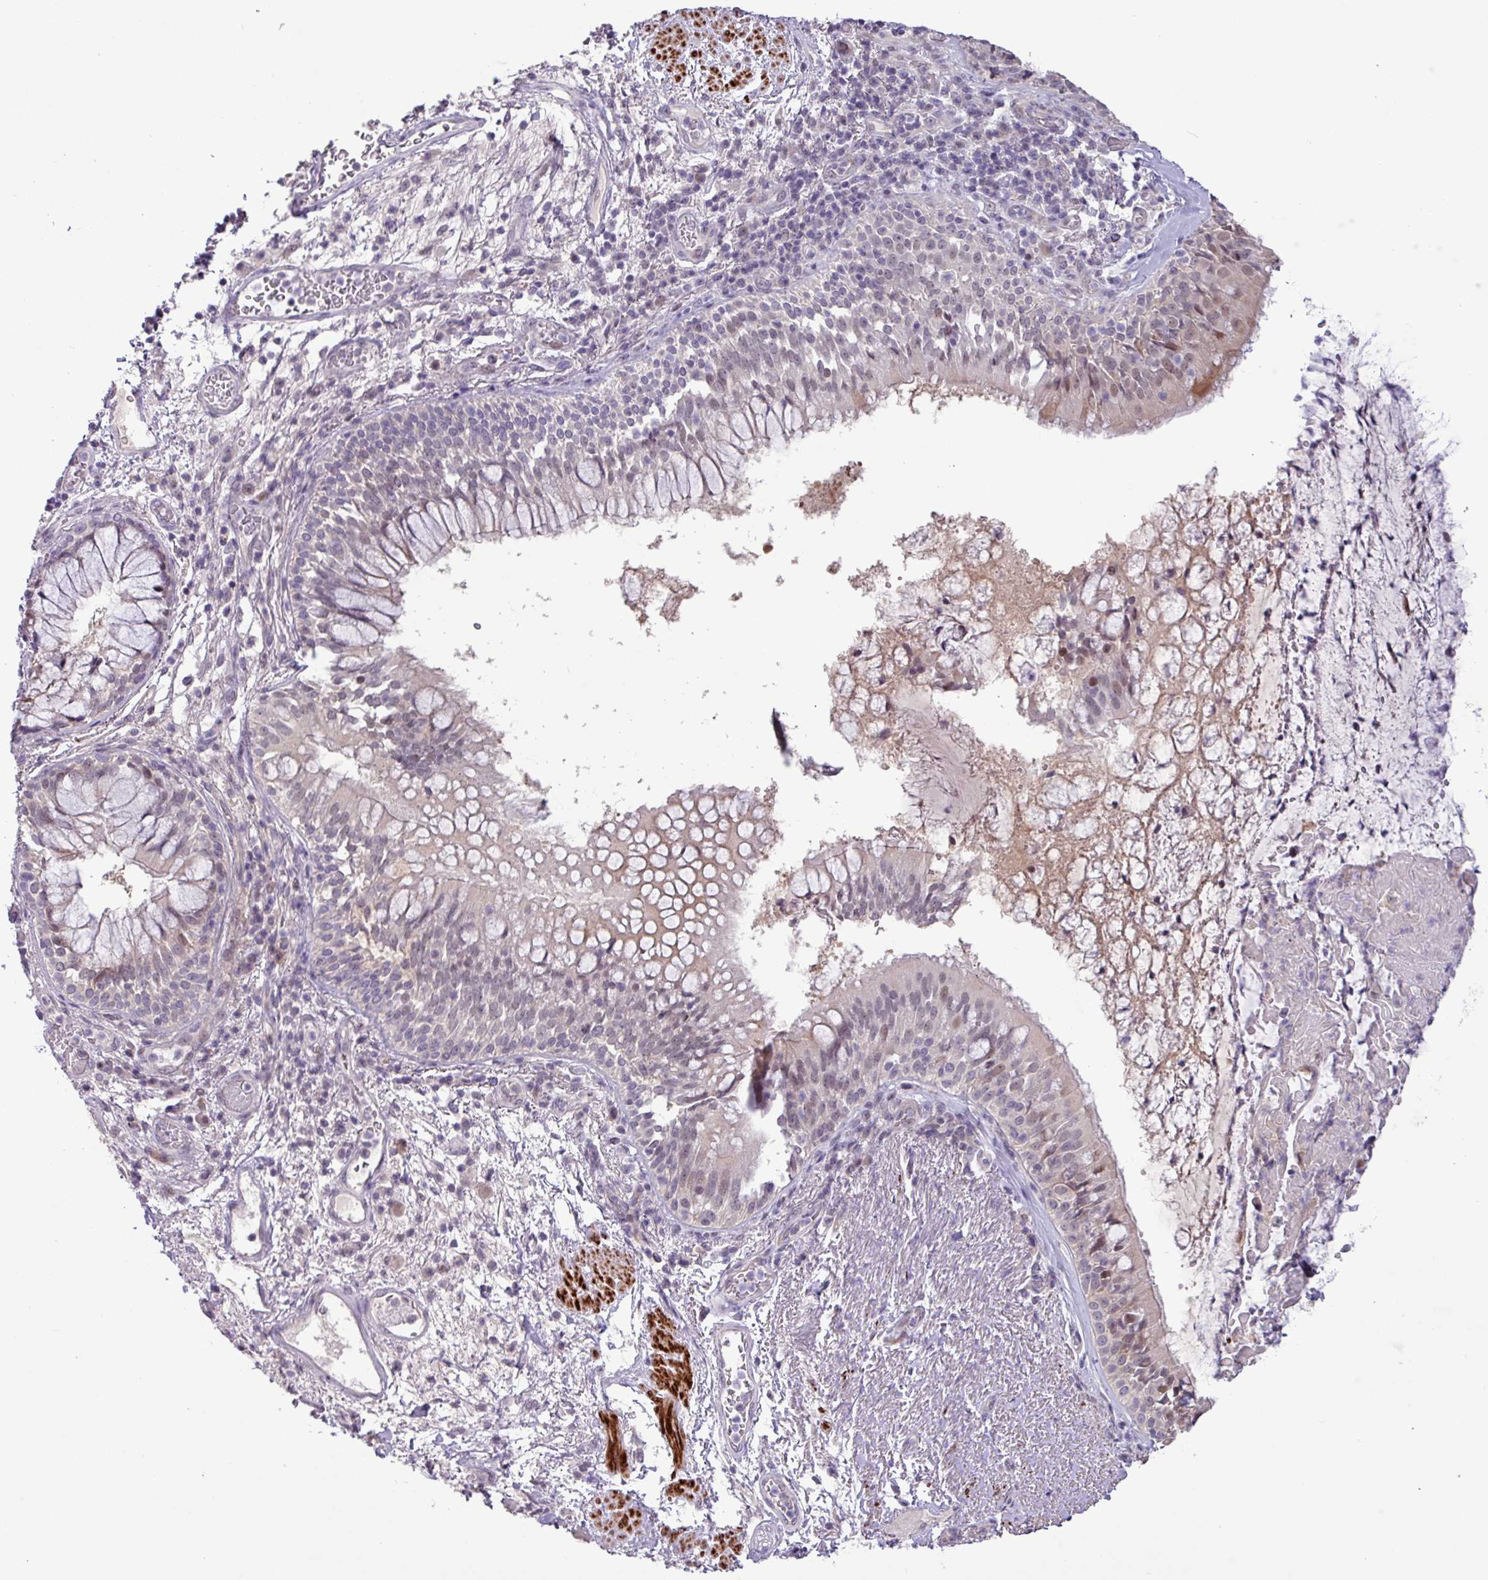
{"staining": {"intensity": "weak", "quantity": "<25%", "location": "cytoplasmic/membranous,nuclear"}, "tissue": "bronchus", "cell_type": "Respiratory epithelial cells", "image_type": "normal", "snomed": [{"axis": "morphology", "description": "Normal tissue, NOS"}, {"axis": "topography", "description": "Cartilage tissue"}, {"axis": "topography", "description": "Bronchus"}], "caption": "Protein analysis of unremarkable bronchus displays no significant expression in respiratory epithelial cells. (Stains: DAB IHC with hematoxylin counter stain, Microscopy: brightfield microscopy at high magnification).", "gene": "RIPPLY1", "patient": {"sex": "male", "age": 63}}